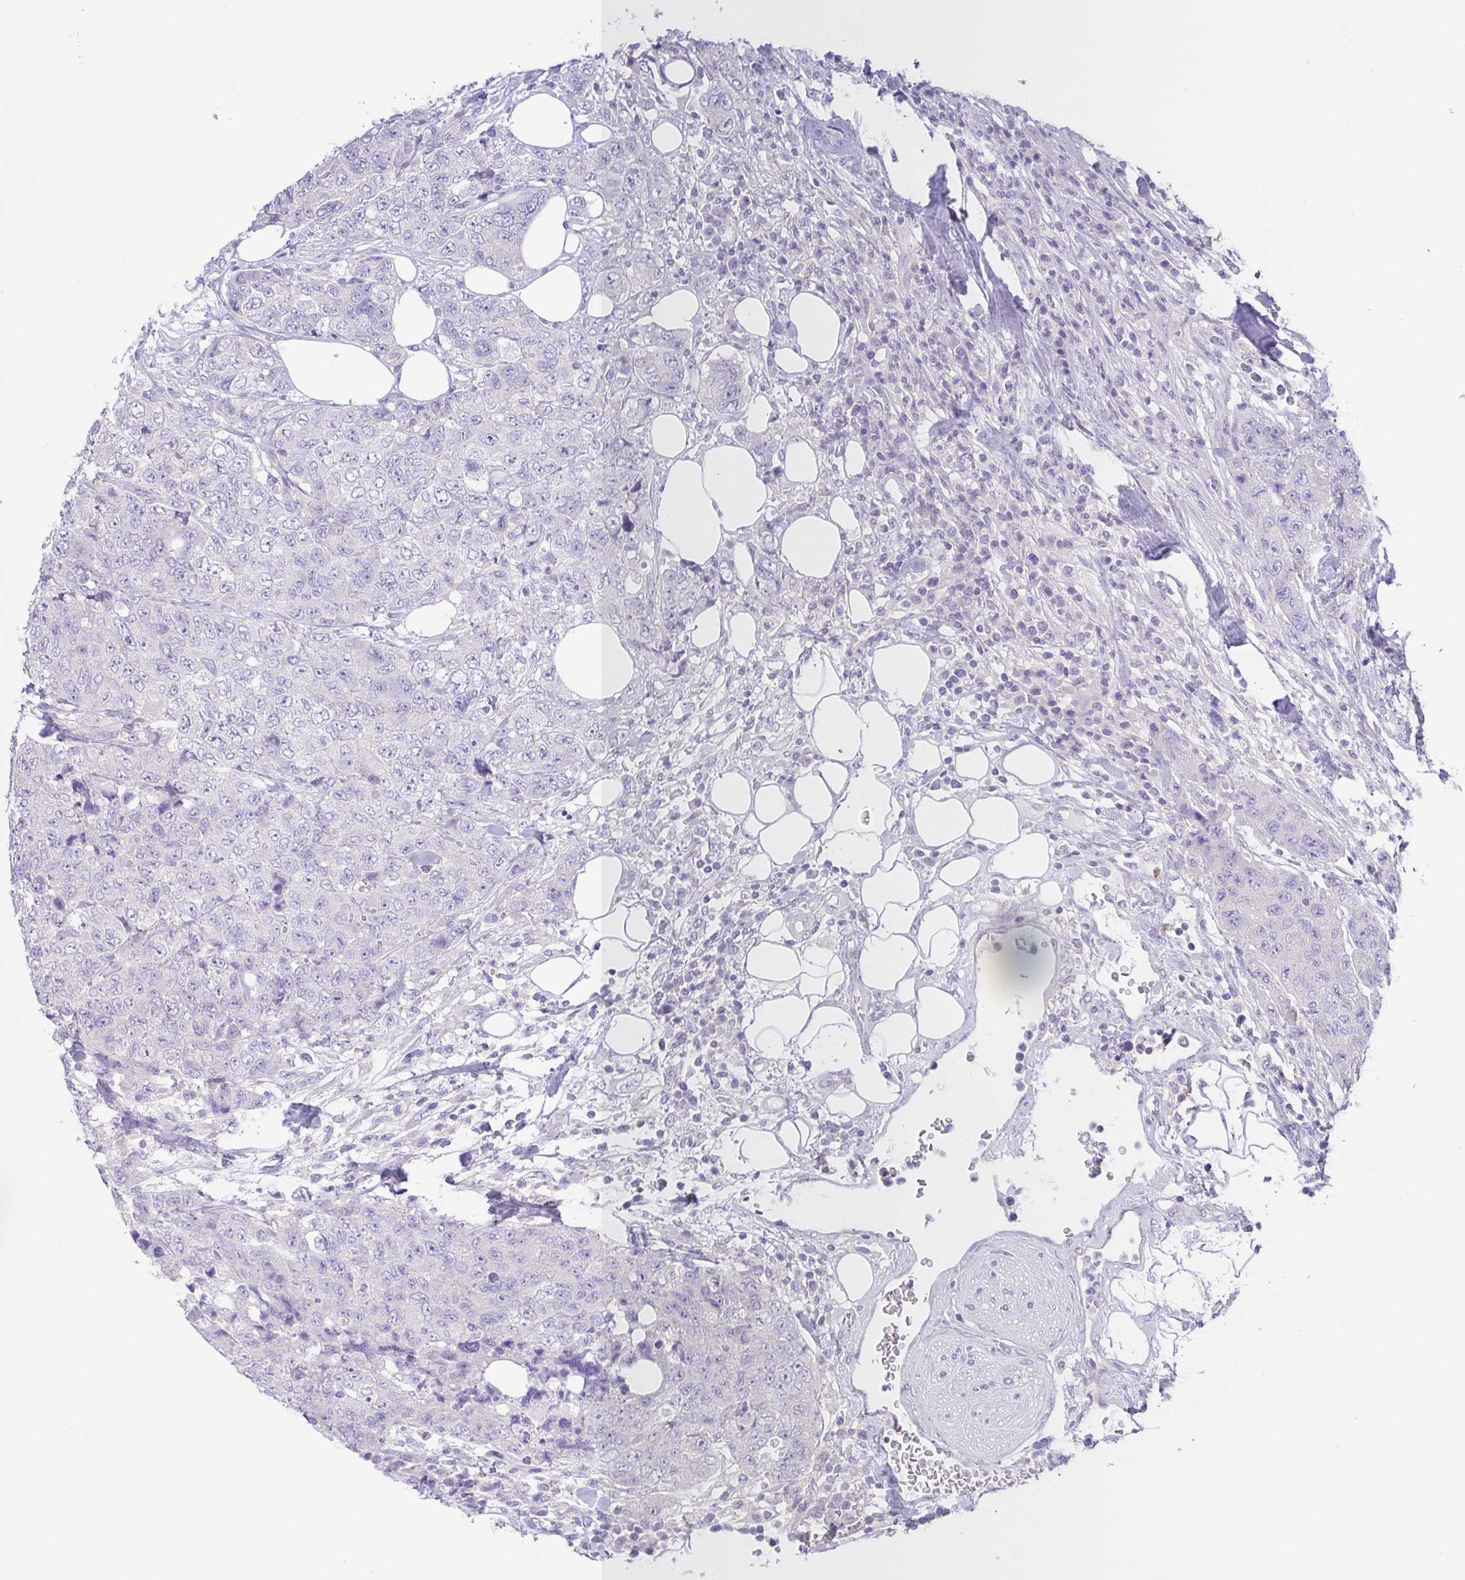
{"staining": {"intensity": "negative", "quantity": "none", "location": "none"}, "tissue": "urothelial cancer", "cell_type": "Tumor cells", "image_type": "cancer", "snomed": [{"axis": "morphology", "description": "Urothelial carcinoma, High grade"}, {"axis": "topography", "description": "Urinary bladder"}], "caption": "DAB (3,3'-diaminobenzidine) immunohistochemical staining of human high-grade urothelial carcinoma exhibits no significant staining in tumor cells.", "gene": "PKDREJ", "patient": {"sex": "female", "age": 78}}